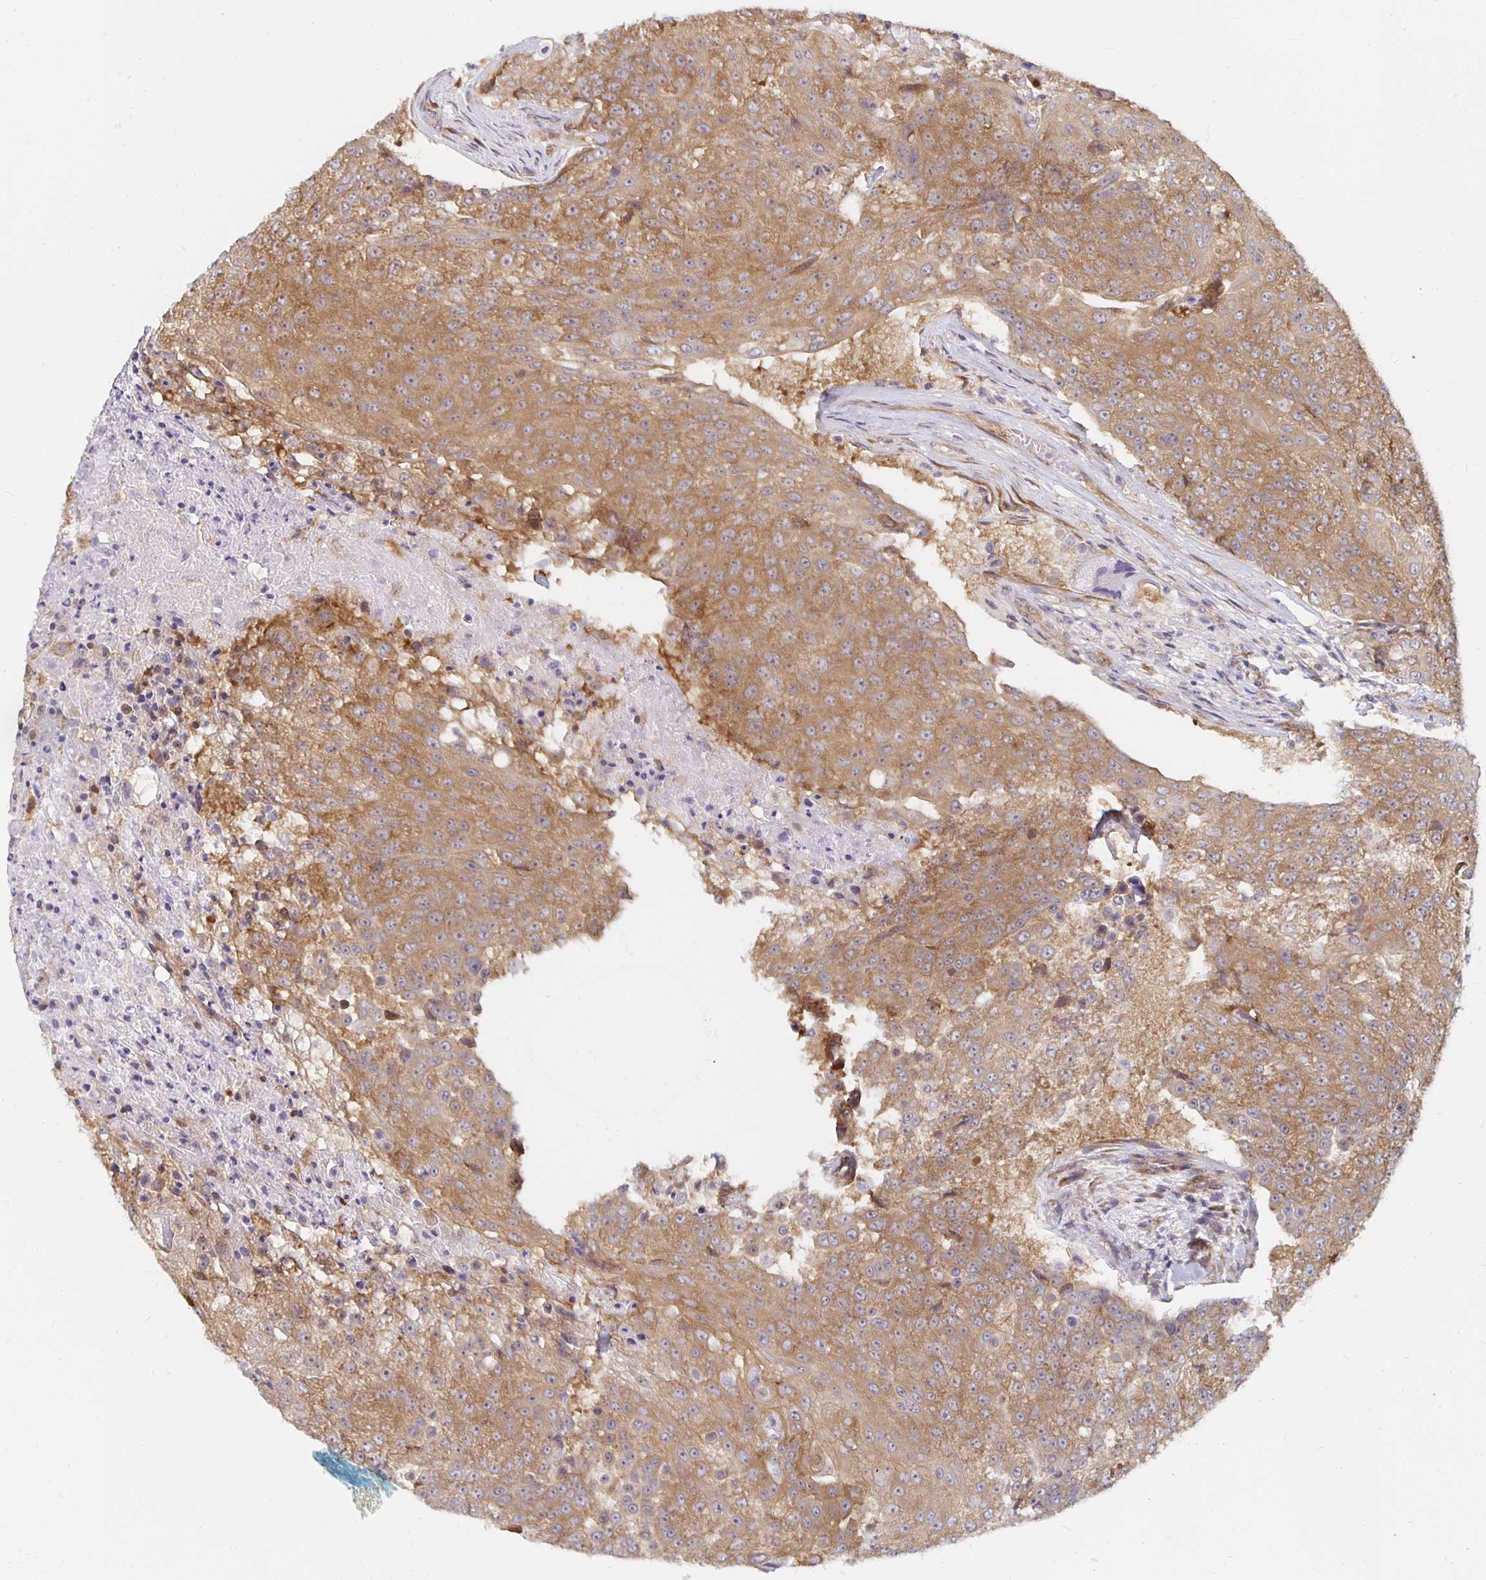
{"staining": {"intensity": "moderate", "quantity": ">75%", "location": "cytoplasmic/membranous"}, "tissue": "urothelial cancer", "cell_type": "Tumor cells", "image_type": "cancer", "snomed": [{"axis": "morphology", "description": "Urothelial carcinoma, High grade"}, {"axis": "topography", "description": "Urinary bladder"}], "caption": "Immunohistochemical staining of human high-grade urothelial carcinoma exhibits medium levels of moderate cytoplasmic/membranous positivity in approximately >75% of tumor cells.", "gene": "PDAP1", "patient": {"sex": "female", "age": 63}}